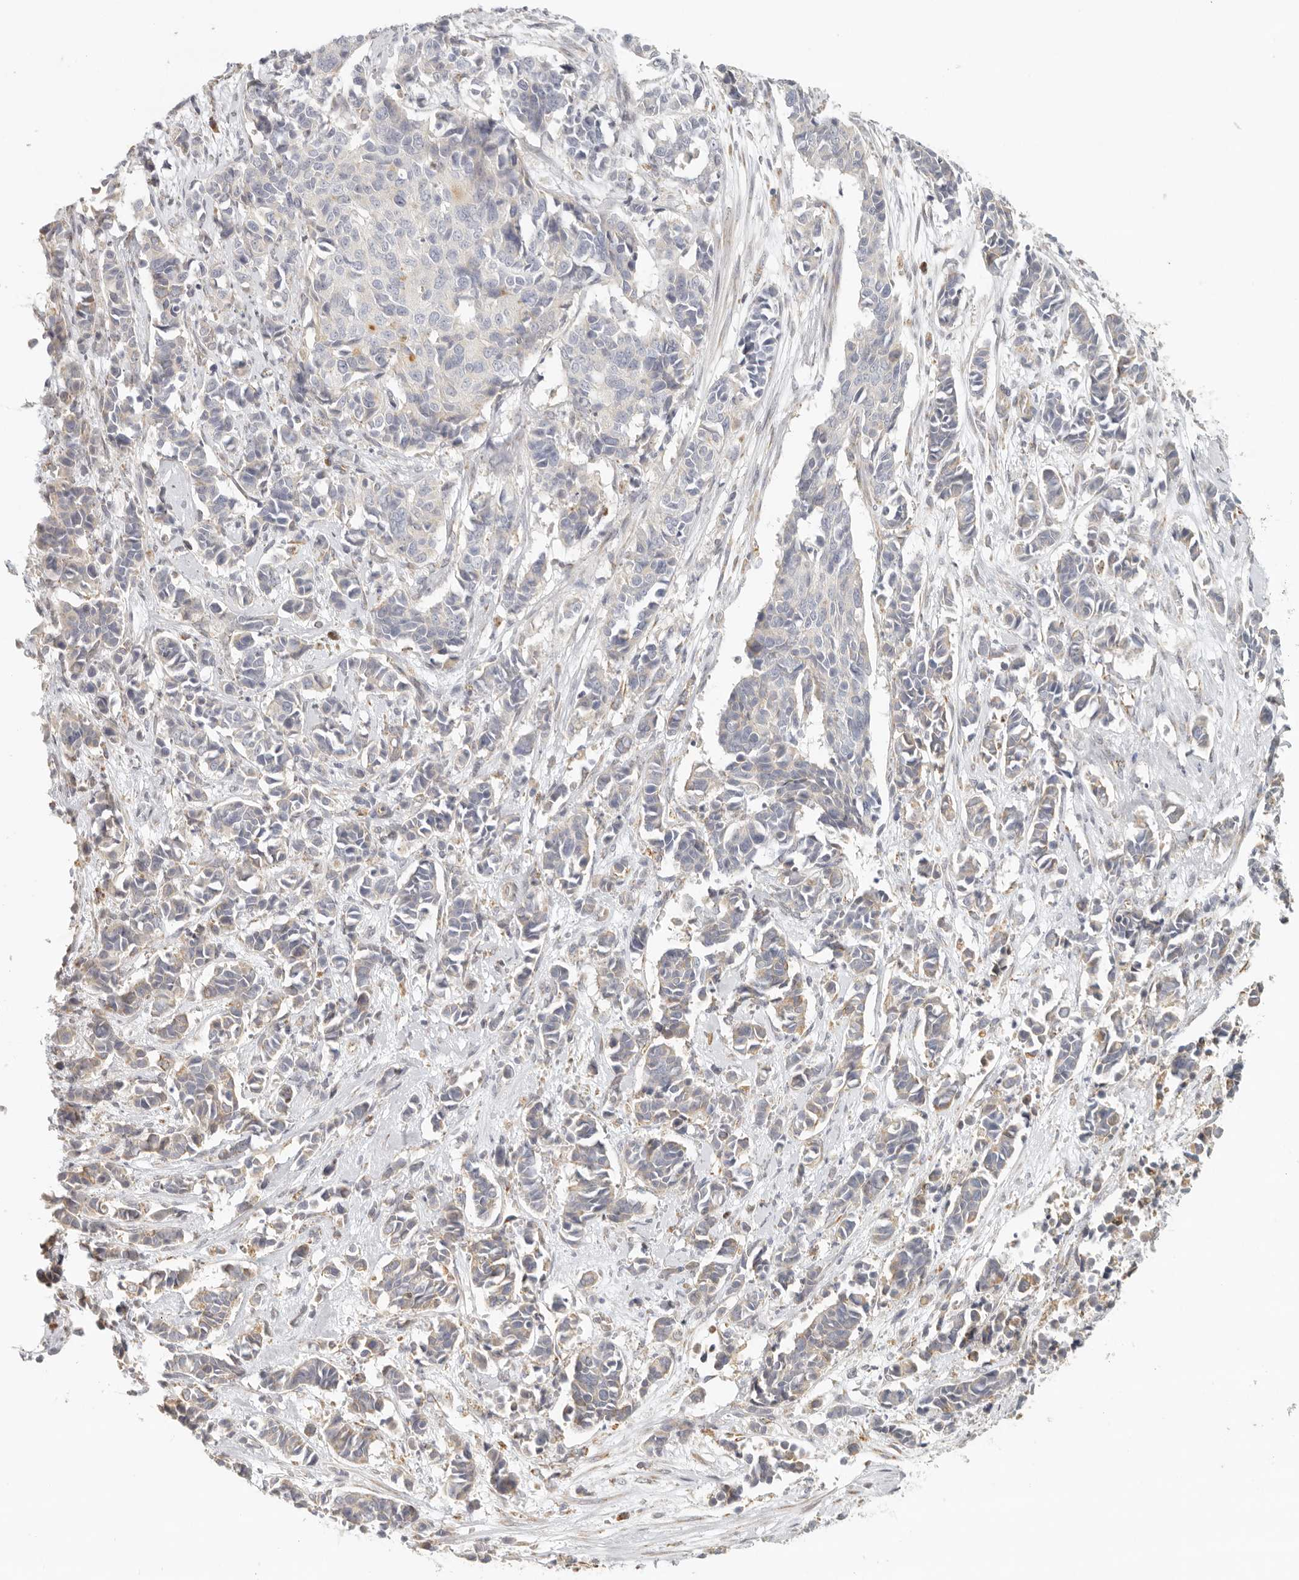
{"staining": {"intensity": "weak", "quantity": "<25%", "location": "cytoplasmic/membranous"}, "tissue": "cervical cancer", "cell_type": "Tumor cells", "image_type": "cancer", "snomed": [{"axis": "morphology", "description": "Normal tissue, NOS"}, {"axis": "morphology", "description": "Squamous cell carcinoma, NOS"}, {"axis": "topography", "description": "Cervix"}], "caption": "A high-resolution micrograph shows IHC staining of cervical squamous cell carcinoma, which reveals no significant expression in tumor cells.", "gene": "KDF1", "patient": {"sex": "female", "age": 35}}